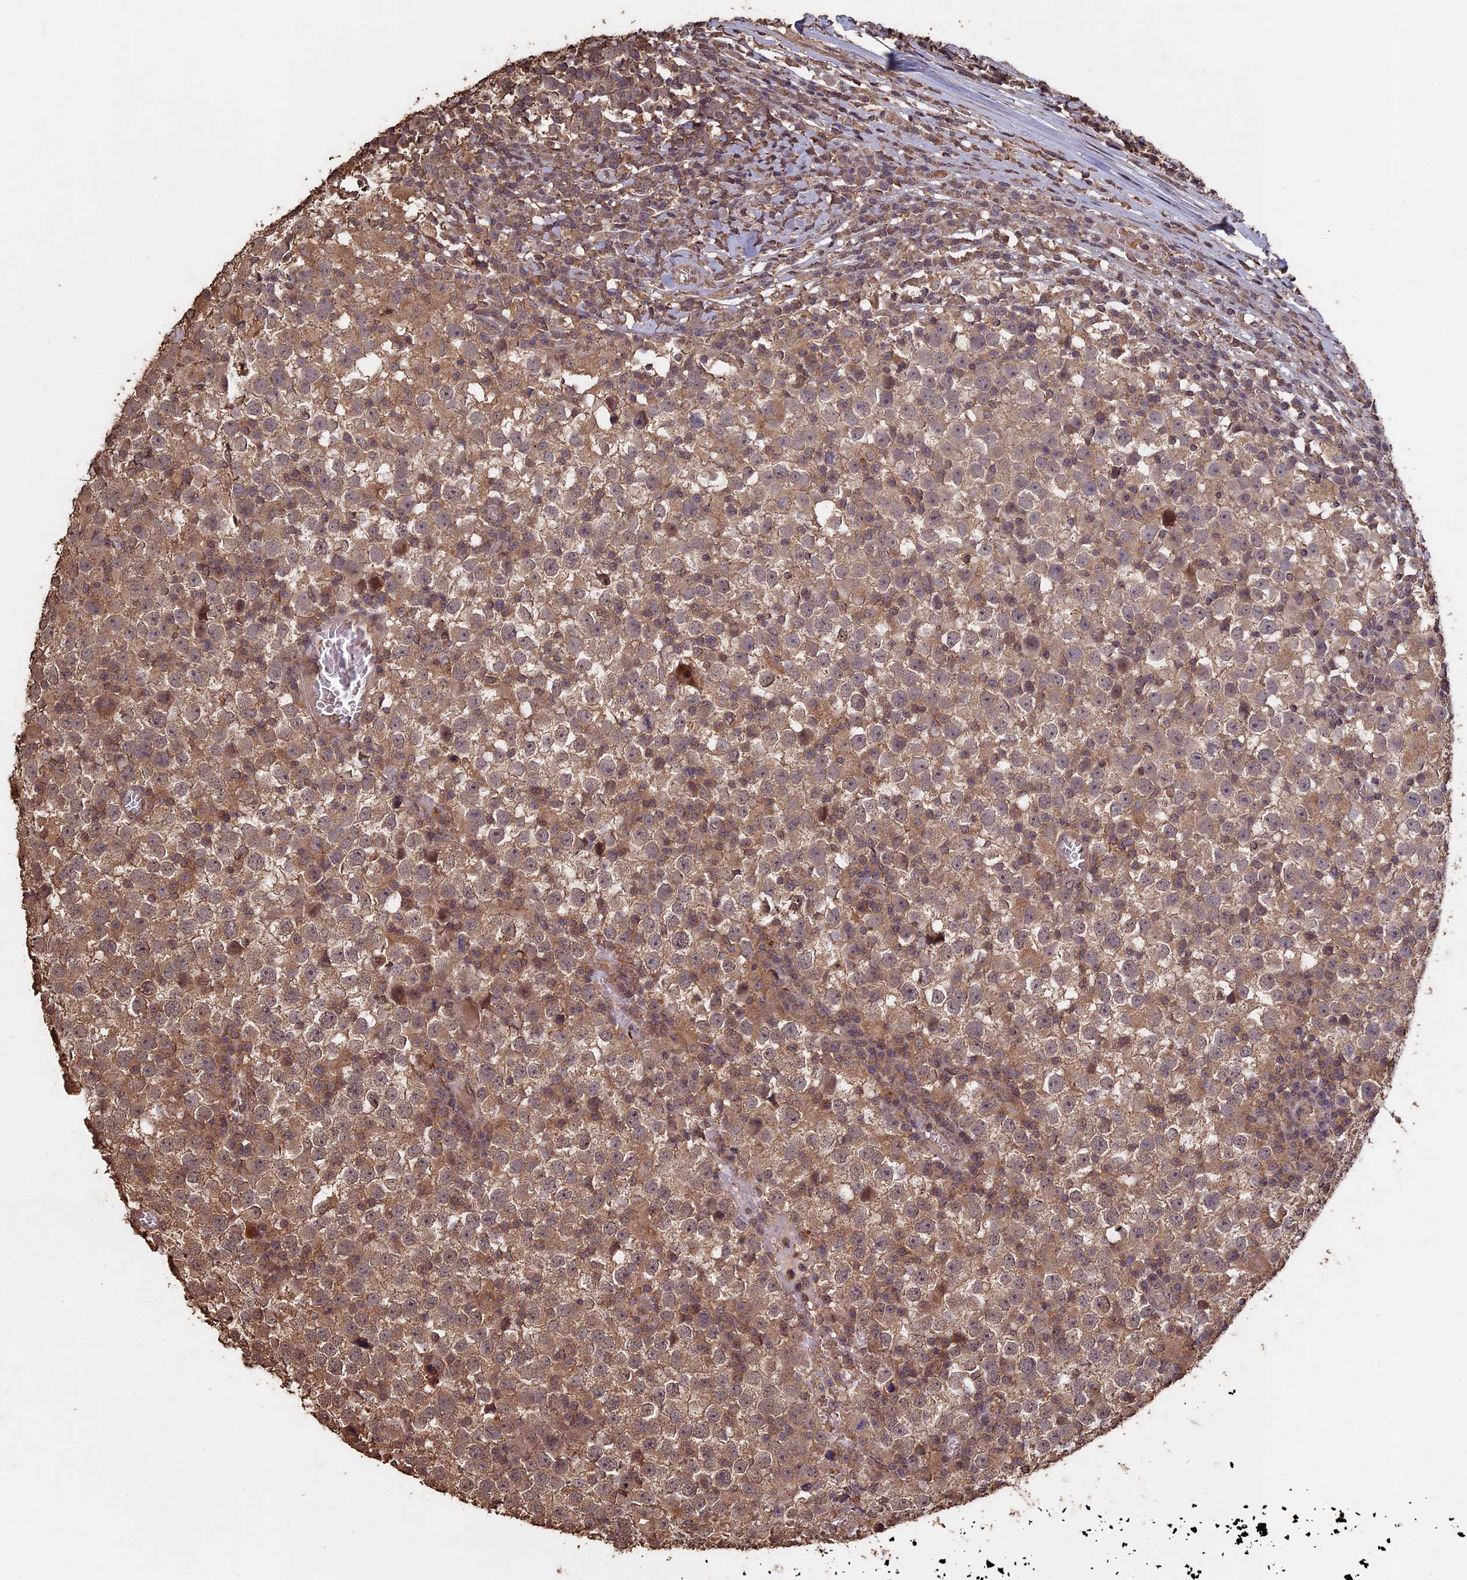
{"staining": {"intensity": "moderate", "quantity": ">75%", "location": "cytoplasmic/membranous"}, "tissue": "testis cancer", "cell_type": "Tumor cells", "image_type": "cancer", "snomed": [{"axis": "morphology", "description": "Seminoma, NOS"}, {"axis": "topography", "description": "Testis"}], "caption": "A medium amount of moderate cytoplasmic/membranous positivity is appreciated in approximately >75% of tumor cells in seminoma (testis) tissue.", "gene": "HUNK", "patient": {"sex": "male", "age": 65}}